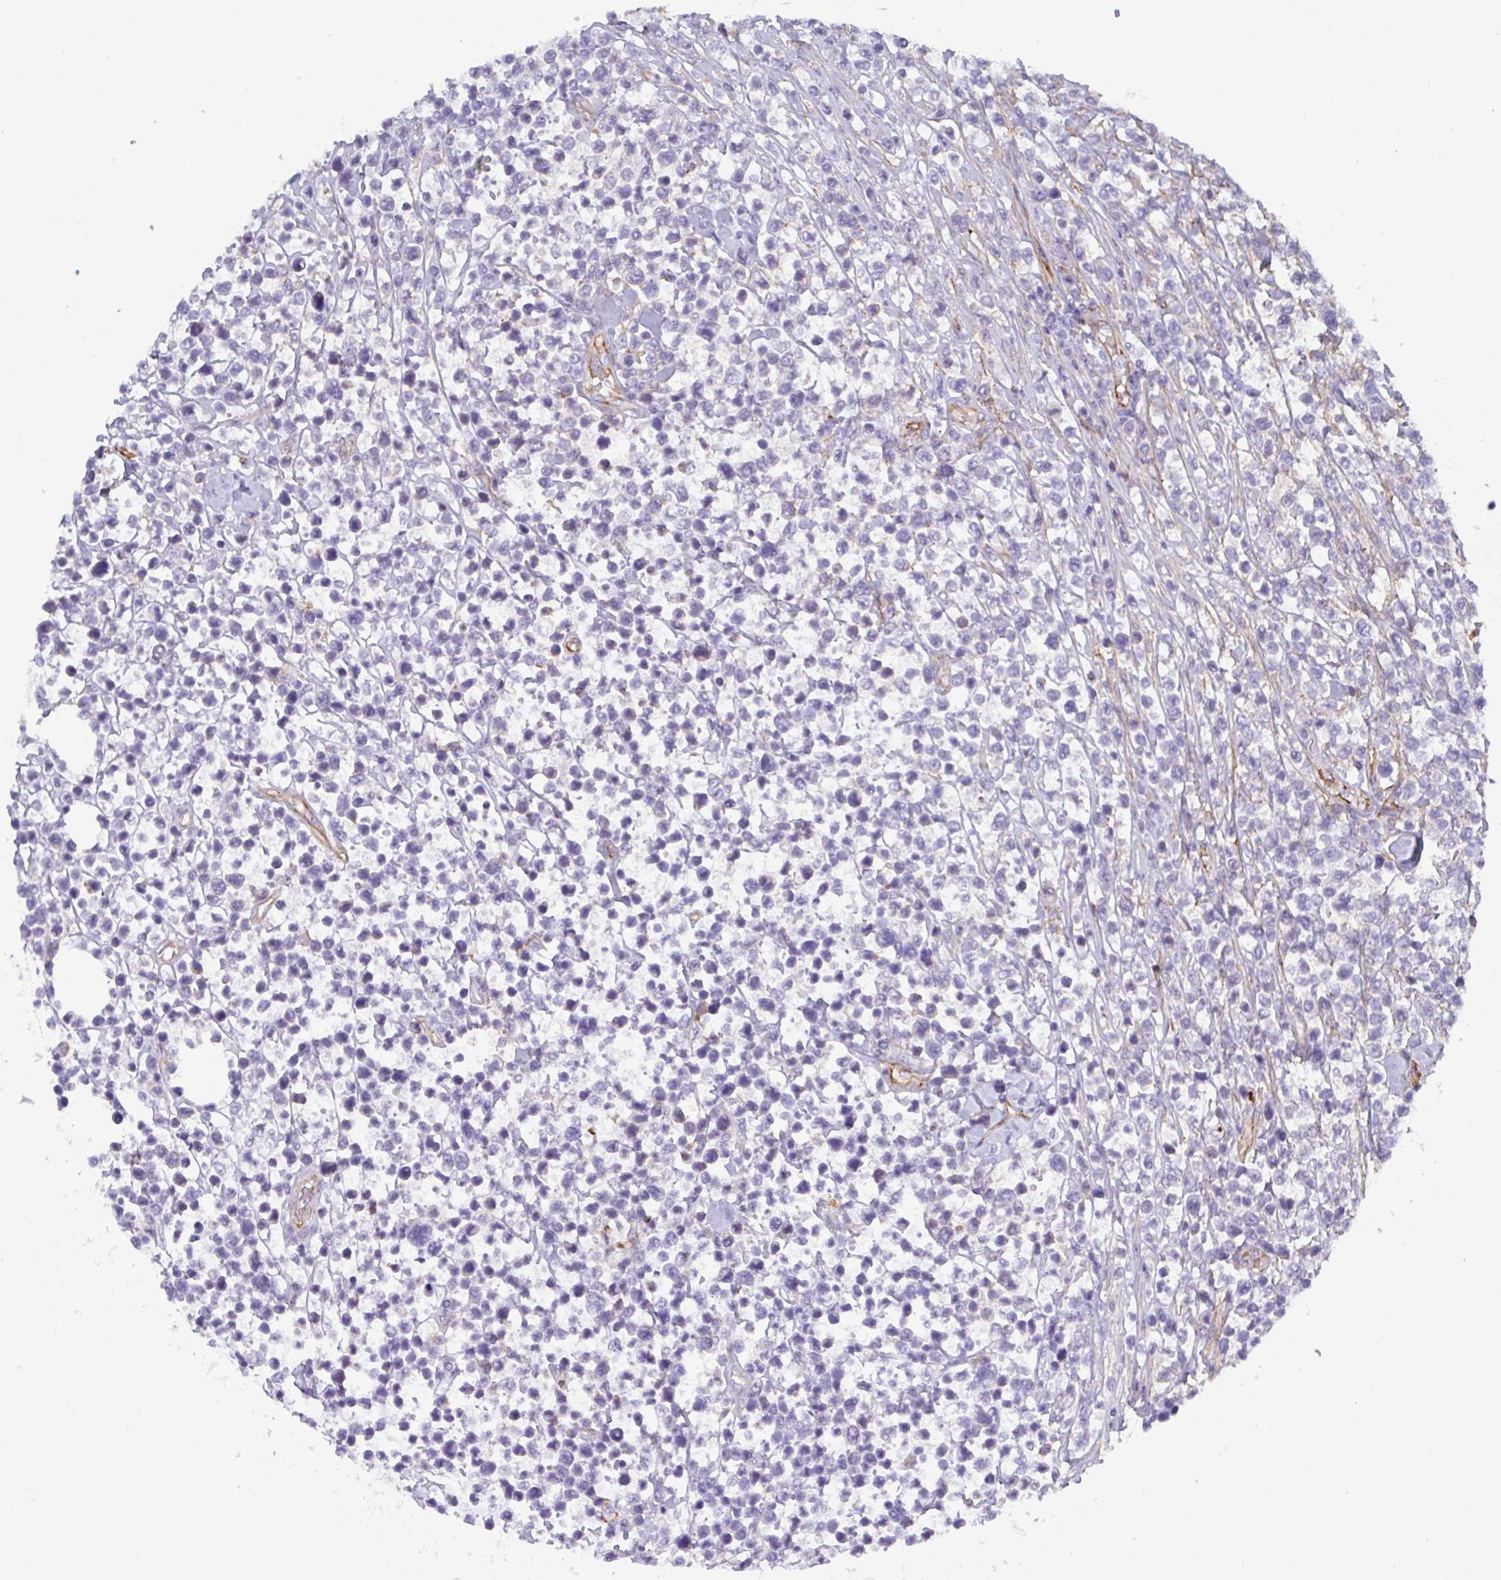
{"staining": {"intensity": "negative", "quantity": "none", "location": "none"}, "tissue": "lymphoma", "cell_type": "Tumor cells", "image_type": "cancer", "snomed": [{"axis": "morphology", "description": "Malignant lymphoma, non-Hodgkin's type, High grade"}, {"axis": "topography", "description": "Soft tissue"}], "caption": "Lymphoma stained for a protein using immunohistochemistry (IHC) displays no staining tumor cells.", "gene": "LIMA1", "patient": {"sex": "female", "age": 56}}